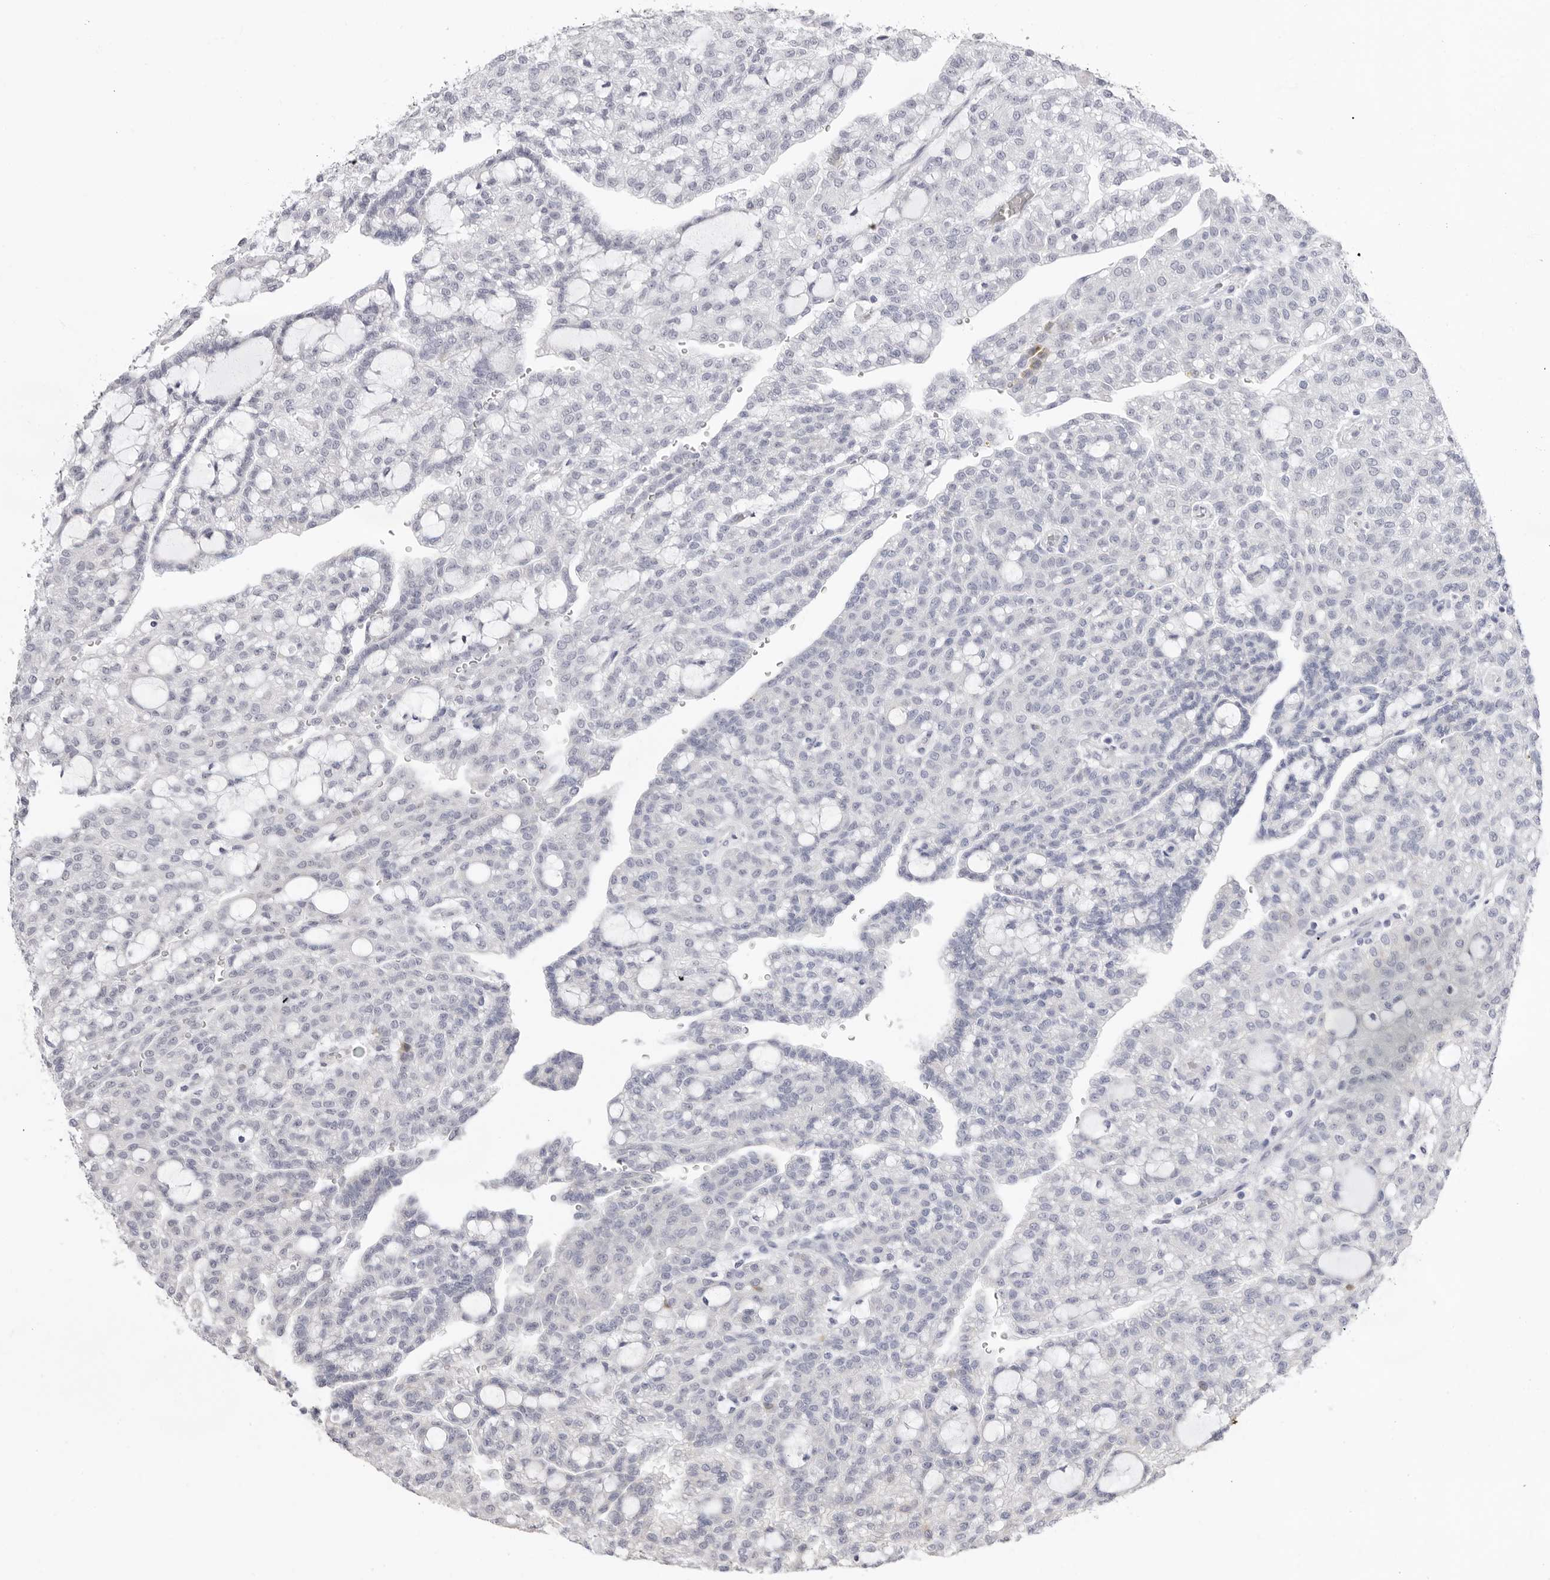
{"staining": {"intensity": "negative", "quantity": "none", "location": "none"}, "tissue": "renal cancer", "cell_type": "Tumor cells", "image_type": "cancer", "snomed": [{"axis": "morphology", "description": "Adenocarcinoma, NOS"}, {"axis": "topography", "description": "Kidney"}], "caption": "Histopathology image shows no protein staining in tumor cells of renal cancer (adenocarcinoma) tissue.", "gene": "FDPS", "patient": {"sex": "male", "age": 63}}